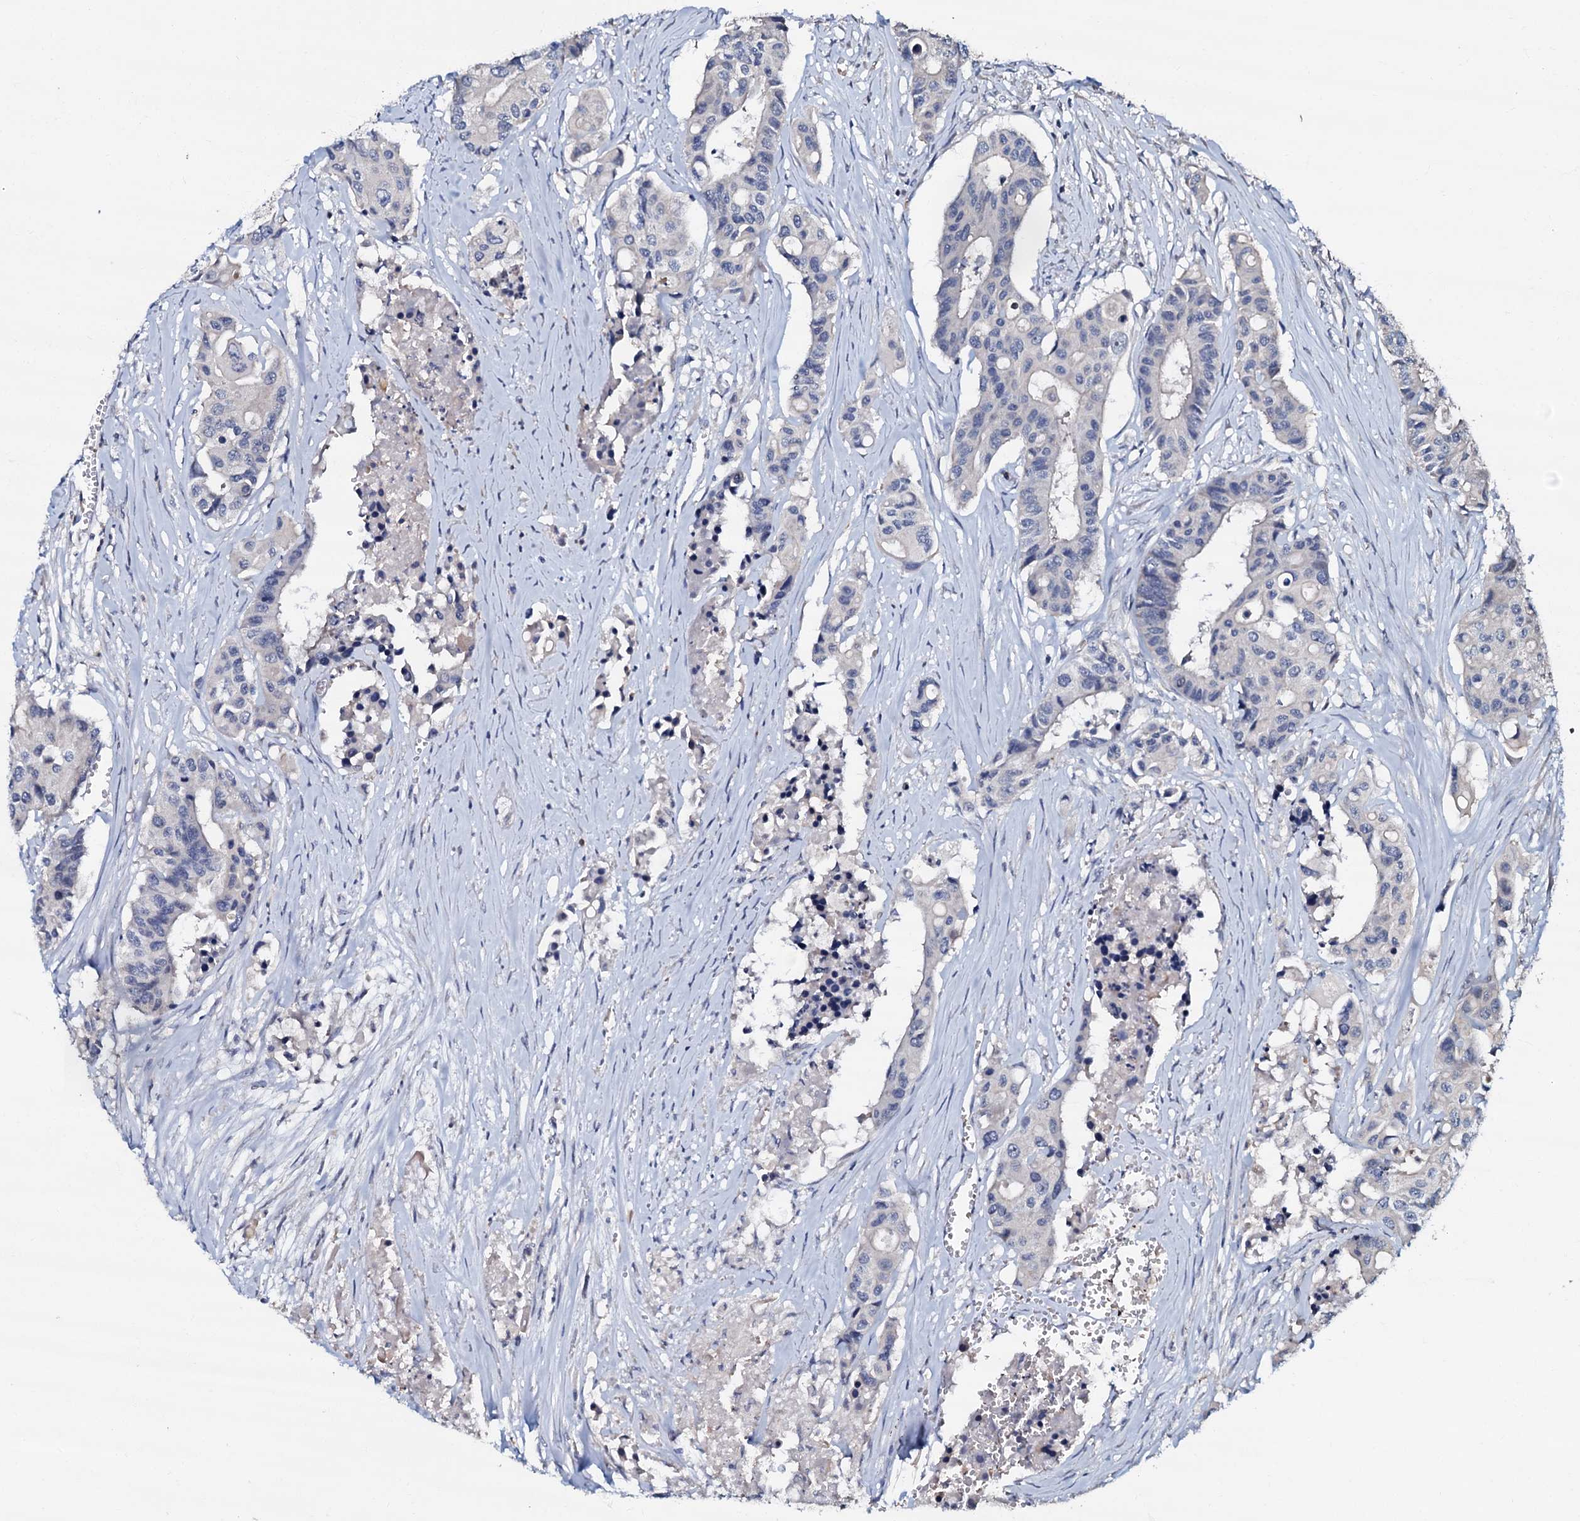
{"staining": {"intensity": "negative", "quantity": "none", "location": "none"}, "tissue": "colorectal cancer", "cell_type": "Tumor cells", "image_type": "cancer", "snomed": [{"axis": "morphology", "description": "Adenocarcinoma, NOS"}, {"axis": "topography", "description": "Colon"}], "caption": "Immunohistochemical staining of human colorectal cancer (adenocarcinoma) displays no significant expression in tumor cells.", "gene": "CPNE2", "patient": {"sex": "male", "age": 77}}